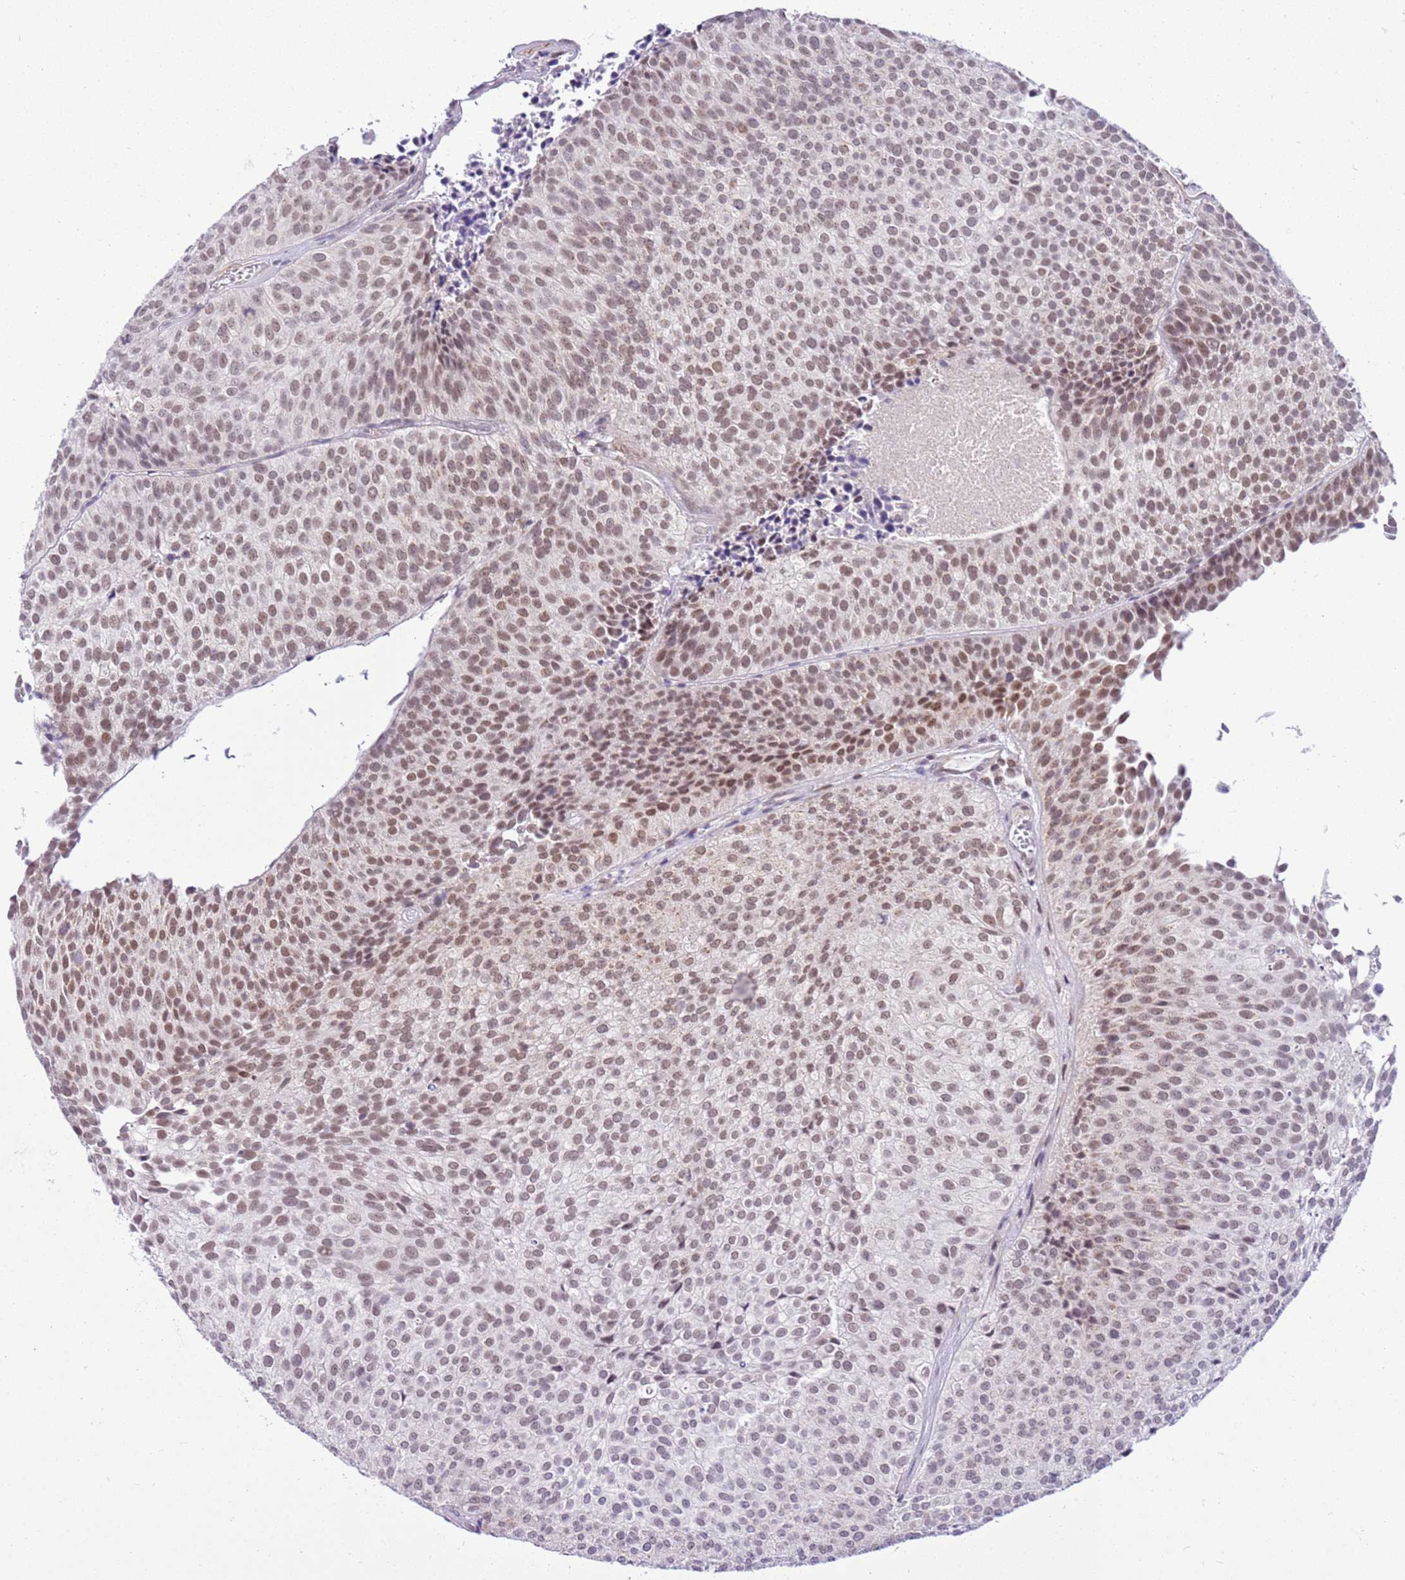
{"staining": {"intensity": "weak", "quantity": "25%-75%", "location": "cytoplasmic/membranous,nuclear"}, "tissue": "urothelial cancer", "cell_type": "Tumor cells", "image_type": "cancer", "snomed": [{"axis": "morphology", "description": "Urothelial carcinoma, Low grade"}, {"axis": "topography", "description": "Urinary bladder"}], "caption": "An image of low-grade urothelial carcinoma stained for a protein reveals weak cytoplasmic/membranous and nuclear brown staining in tumor cells.", "gene": "SMIM4", "patient": {"sex": "male", "age": 84}}